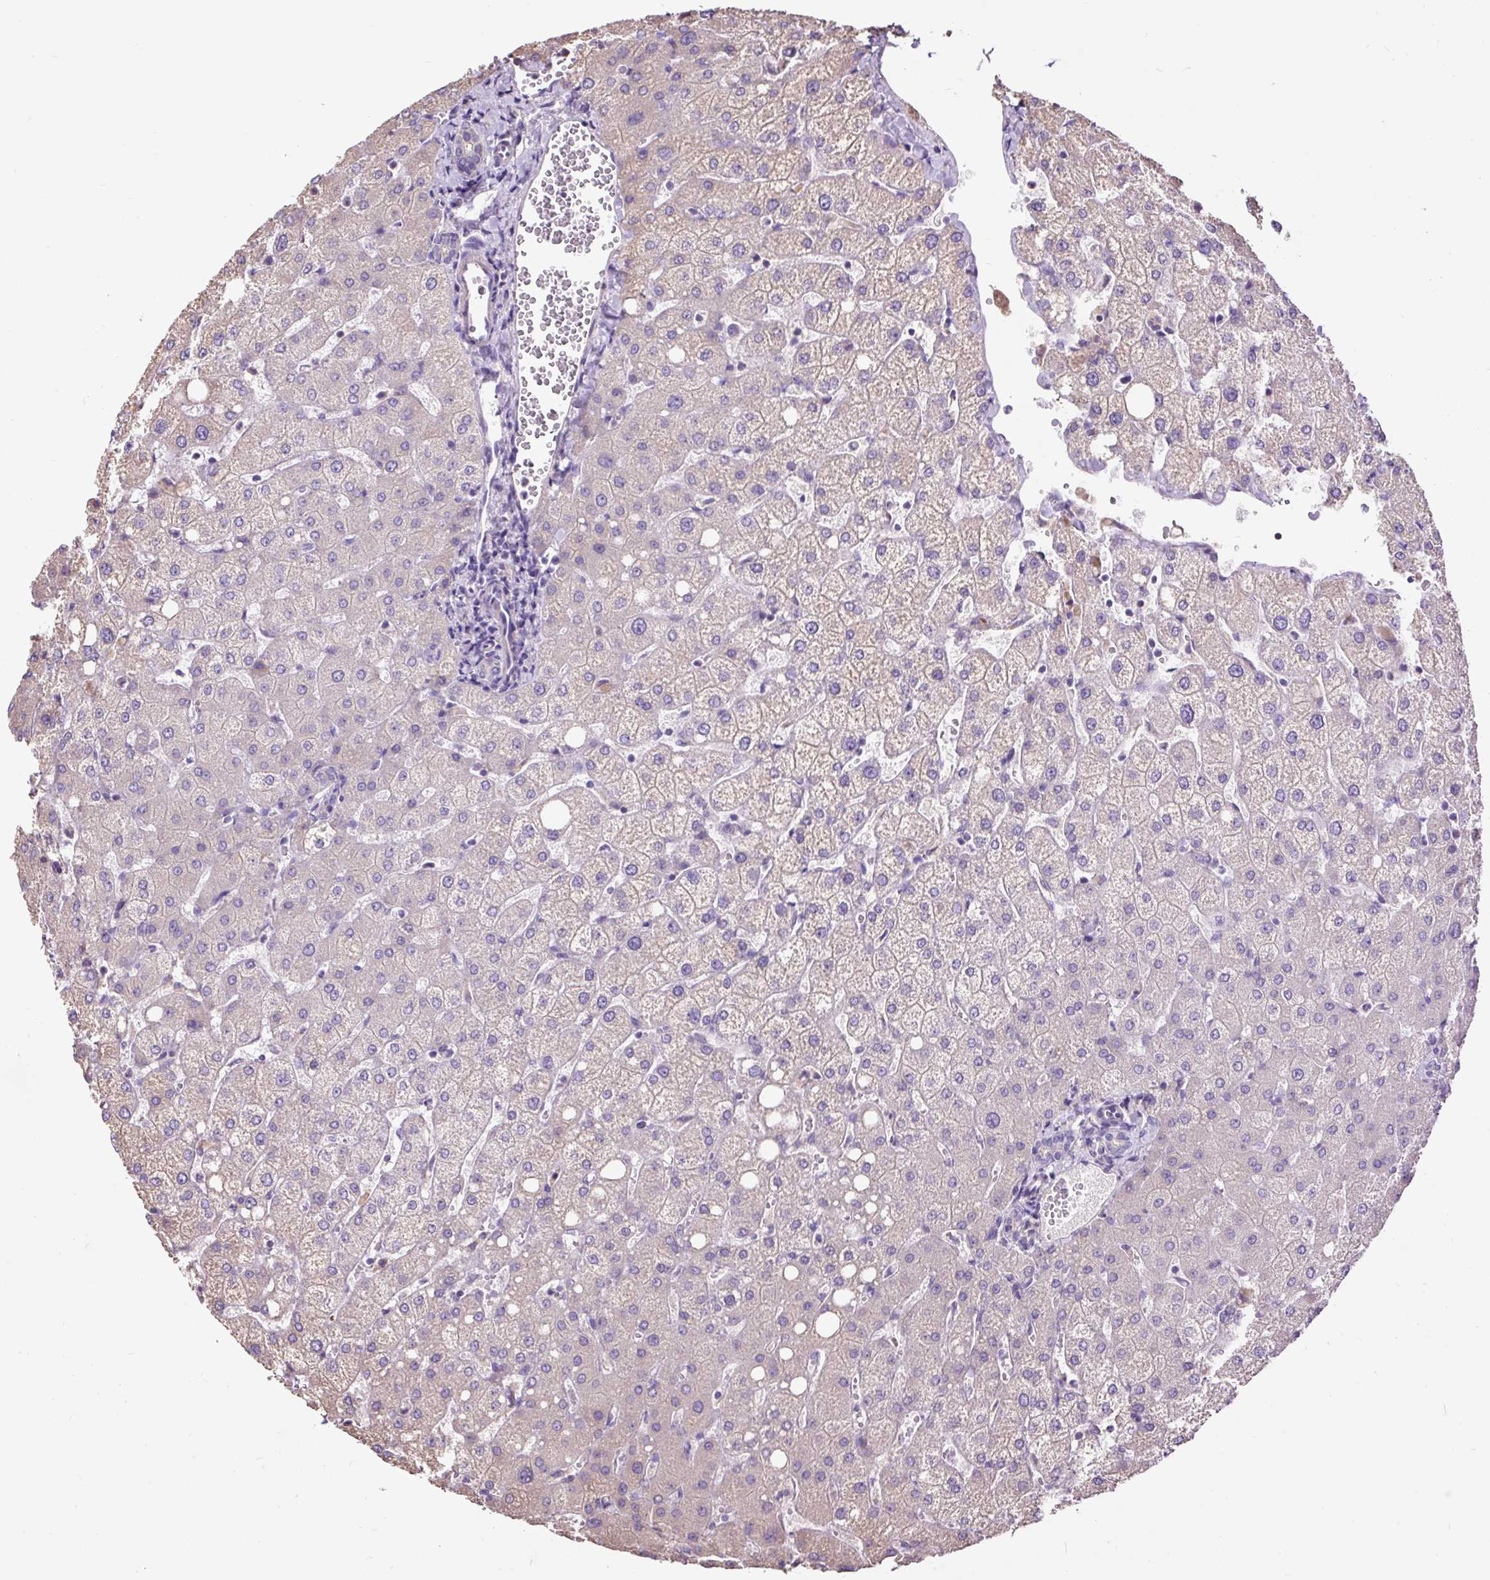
{"staining": {"intensity": "negative", "quantity": "none", "location": "none"}, "tissue": "liver", "cell_type": "Cholangiocytes", "image_type": "normal", "snomed": [{"axis": "morphology", "description": "Normal tissue, NOS"}, {"axis": "topography", "description": "Liver"}], "caption": "This is a histopathology image of immunohistochemistry staining of unremarkable liver, which shows no positivity in cholangiocytes.", "gene": "PDIA2", "patient": {"sex": "female", "age": 54}}